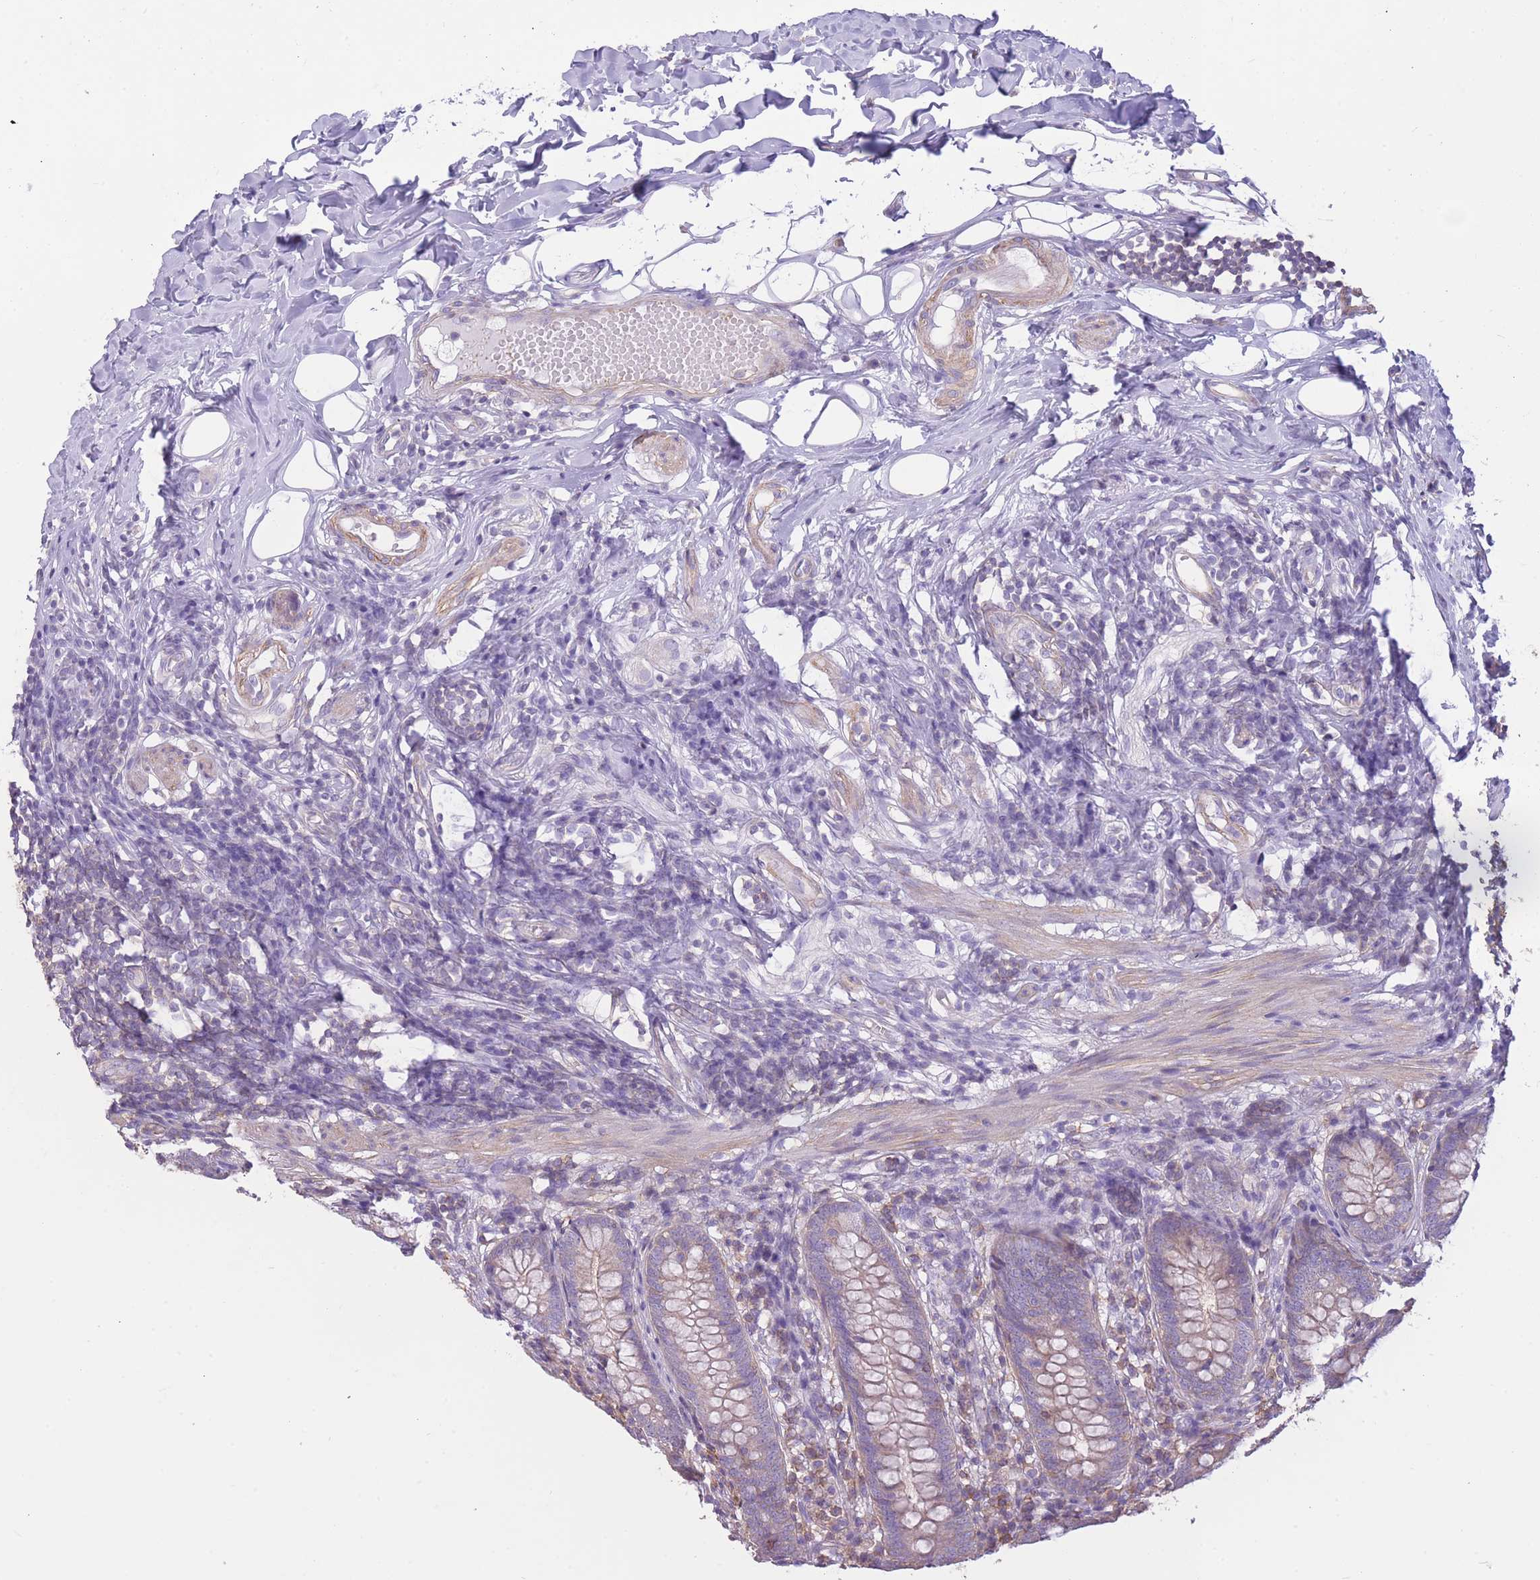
{"staining": {"intensity": "weak", "quantity": "<25%", "location": "cytoplasmic/membranous"}, "tissue": "appendix", "cell_type": "Glandular cells", "image_type": "normal", "snomed": [{"axis": "morphology", "description": "Normal tissue, NOS"}, {"axis": "topography", "description": "Appendix"}], "caption": "IHC of normal appendix reveals no expression in glandular cells. Brightfield microscopy of immunohistochemistry stained with DAB (brown) and hematoxylin (blue), captured at high magnification.", "gene": "PDHA1", "patient": {"sex": "female", "age": 62}}